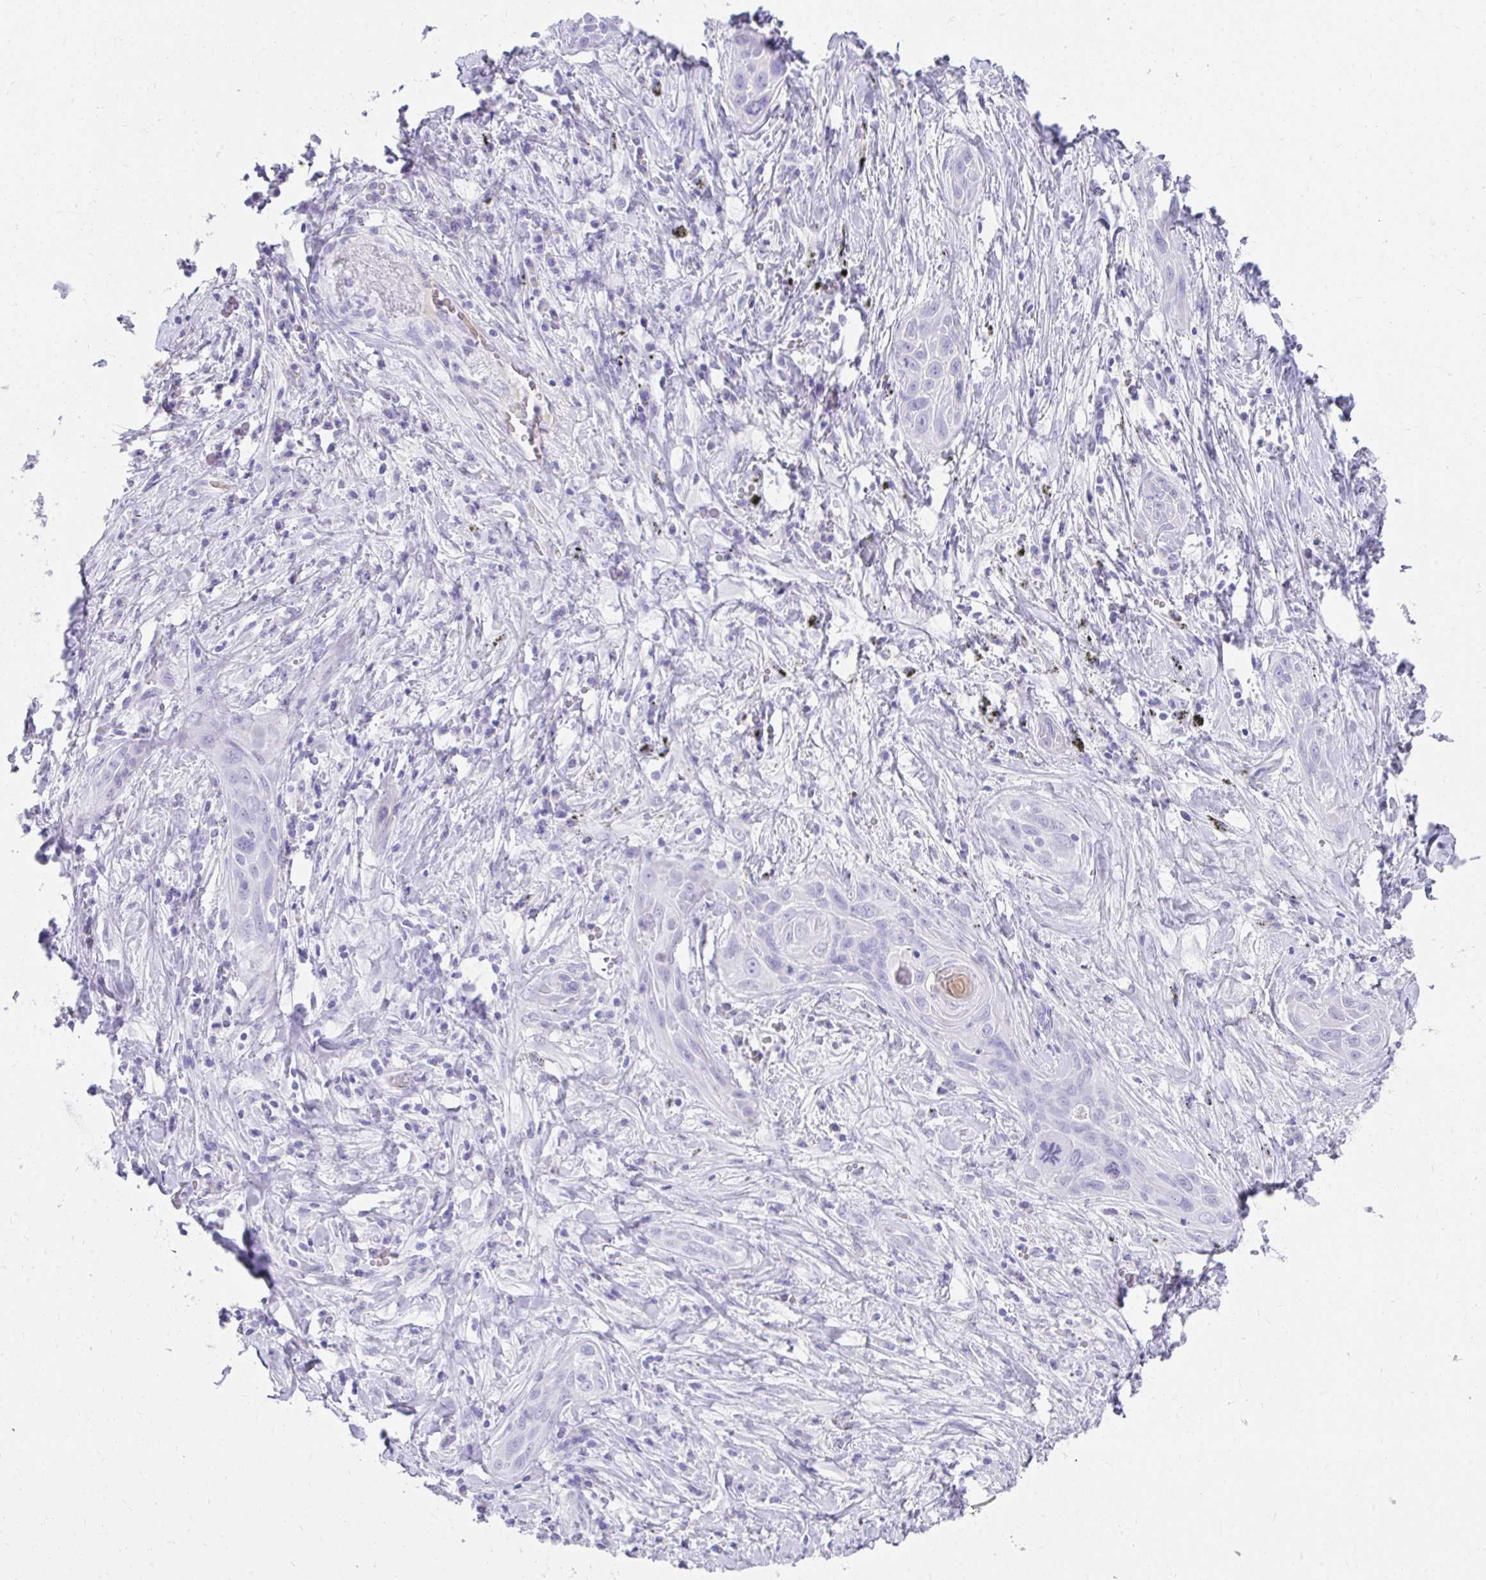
{"staining": {"intensity": "negative", "quantity": "none", "location": "none"}, "tissue": "lung cancer", "cell_type": "Tumor cells", "image_type": "cancer", "snomed": [{"axis": "morphology", "description": "Squamous cell carcinoma, NOS"}, {"axis": "topography", "description": "Lung"}], "caption": "Tumor cells are negative for brown protein staining in squamous cell carcinoma (lung). (Stains: DAB (3,3'-diaminobenzidine) IHC with hematoxylin counter stain, Microscopy: brightfield microscopy at high magnification).", "gene": "TNNT1", "patient": {"sex": "male", "age": 79}}